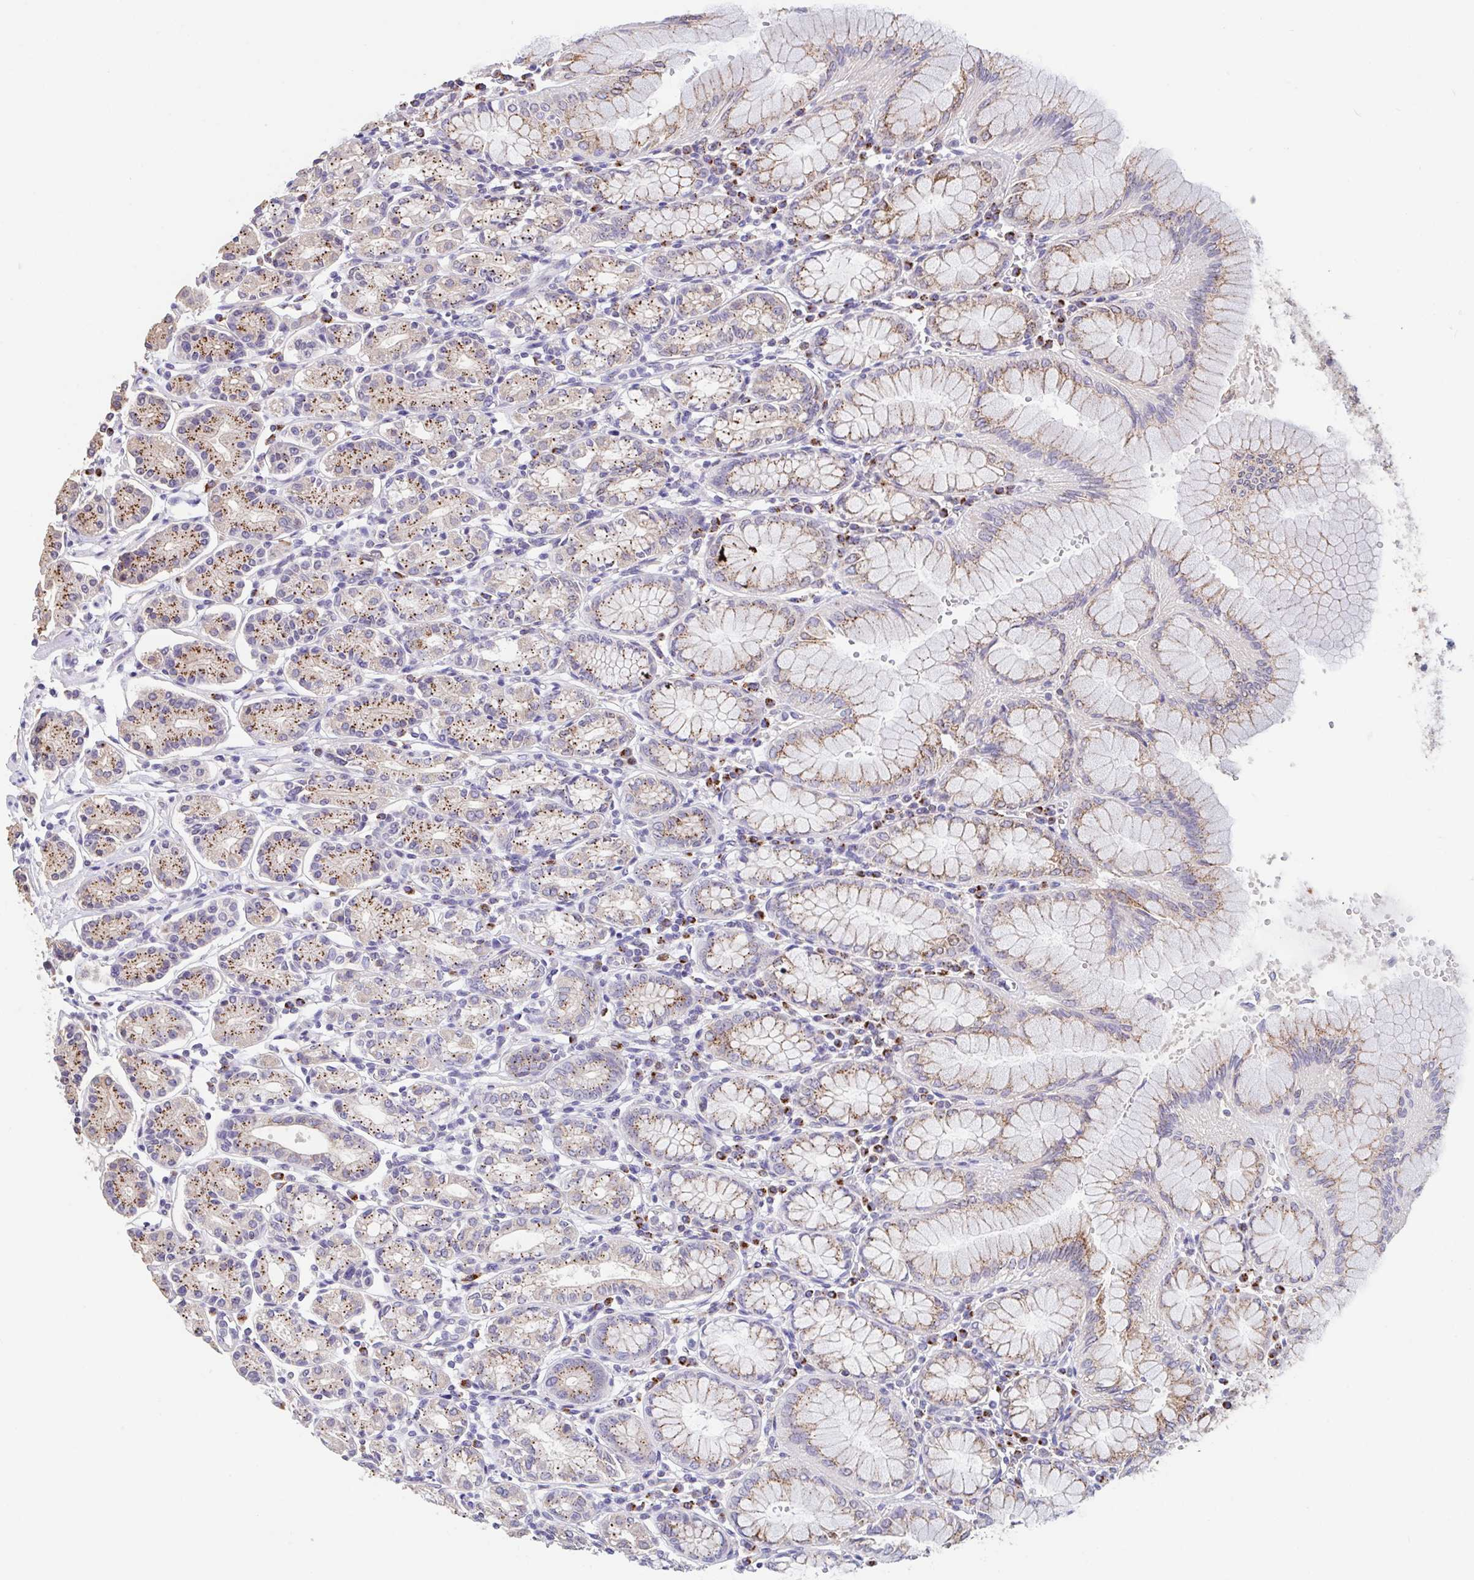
{"staining": {"intensity": "moderate", "quantity": ">75%", "location": "cytoplasmic/membranous"}, "tissue": "stomach", "cell_type": "Glandular cells", "image_type": "normal", "snomed": [{"axis": "morphology", "description": "Normal tissue, NOS"}, {"axis": "topography", "description": "Stomach"}], "caption": "Glandular cells display medium levels of moderate cytoplasmic/membranous positivity in about >75% of cells in unremarkable stomach.", "gene": "PROSER3", "patient": {"sex": "female", "age": 62}}